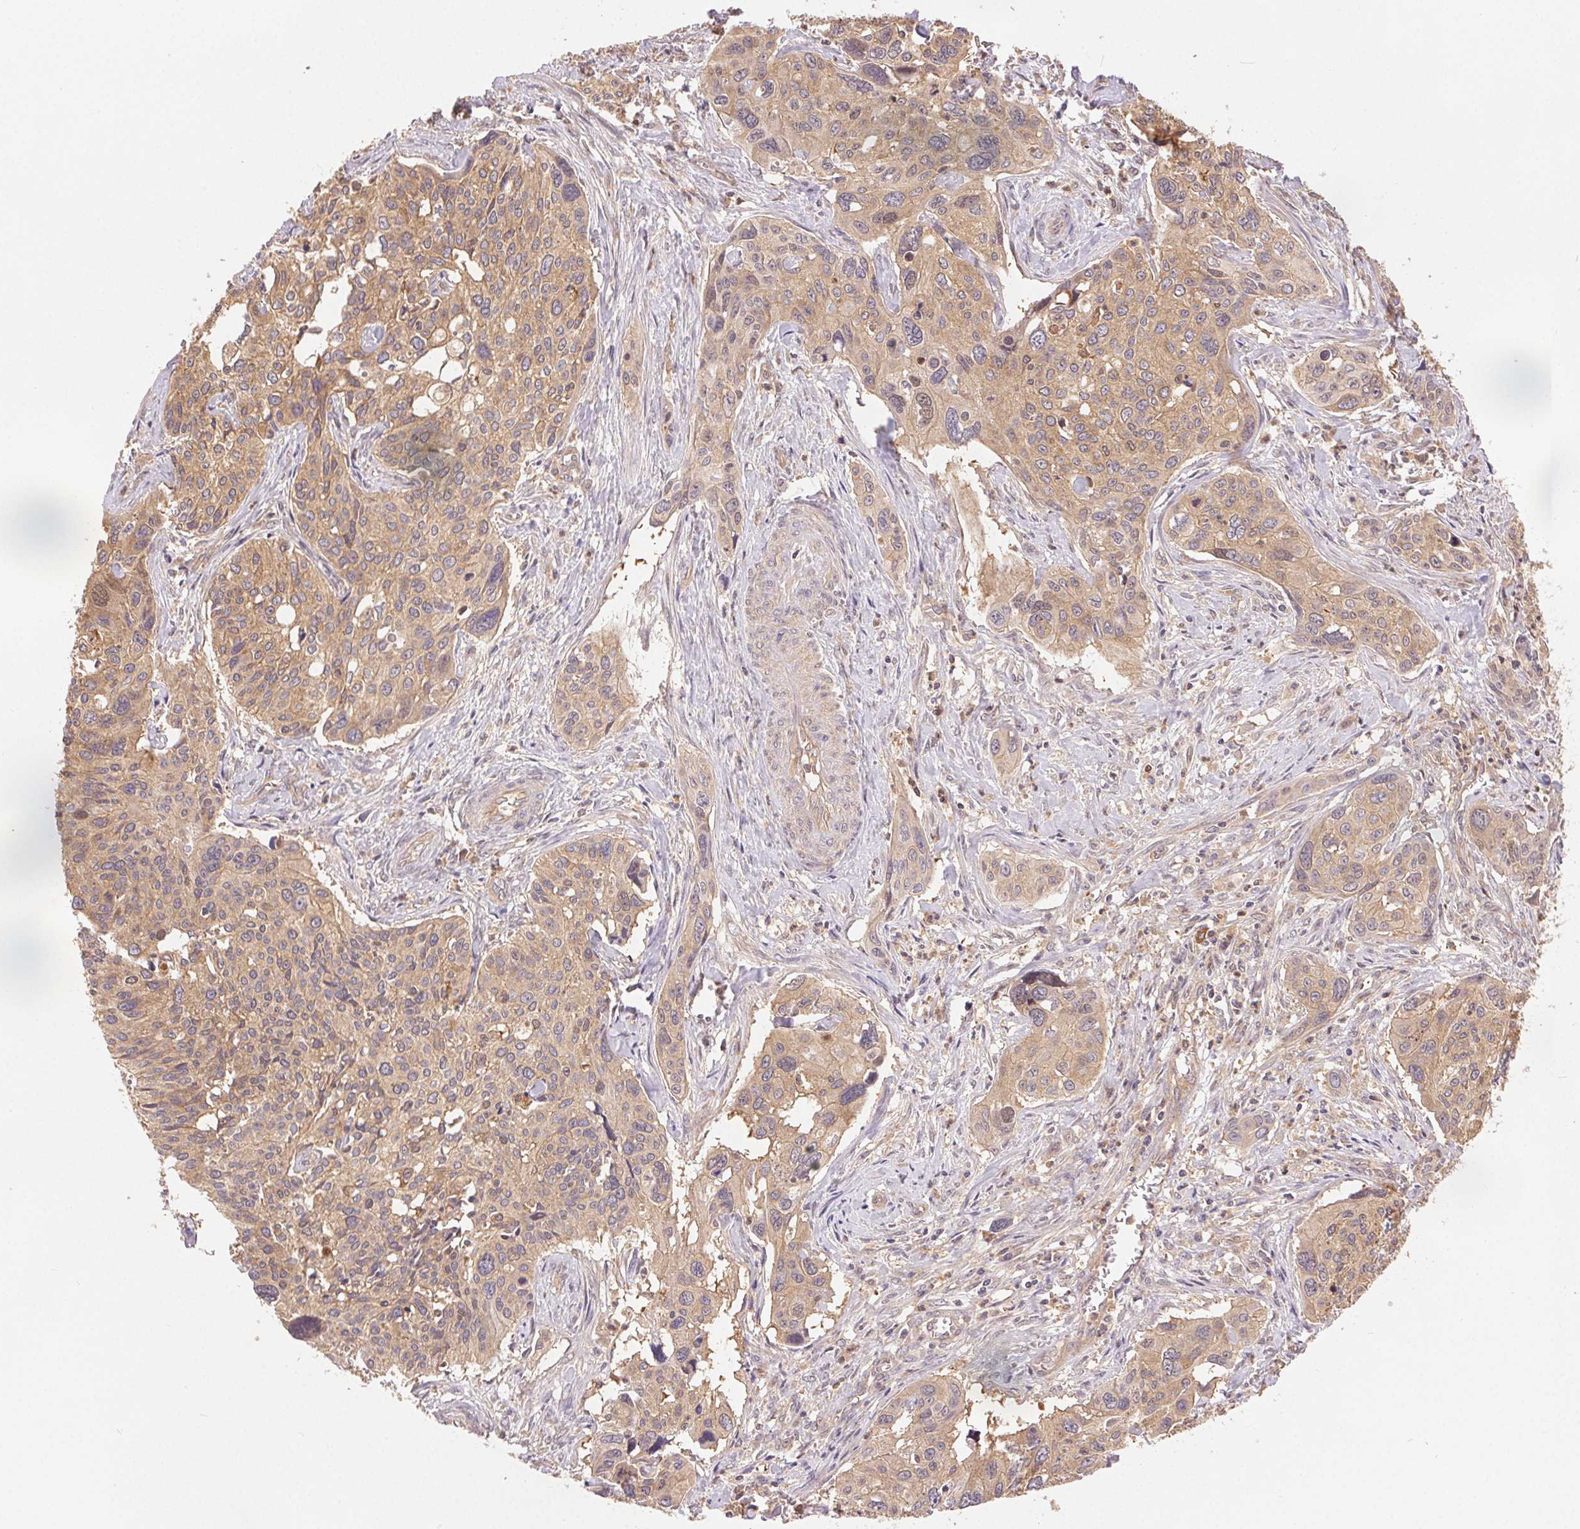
{"staining": {"intensity": "weak", "quantity": "25%-75%", "location": "cytoplasmic/membranous"}, "tissue": "cervical cancer", "cell_type": "Tumor cells", "image_type": "cancer", "snomed": [{"axis": "morphology", "description": "Squamous cell carcinoma, NOS"}, {"axis": "topography", "description": "Cervix"}], "caption": "Cervical squamous cell carcinoma stained with immunohistochemistry (IHC) exhibits weak cytoplasmic/membranous staining in approximately 25%-75% of tumor cells. The staining is performed using DAB (3,3'-diaminobenzidine) brown chromogen to label protein expression. The nuclei are counter-stained blue using hematoxylin.", "gene": "GDI2", "patient": {"sex": "female", "age": 31}}